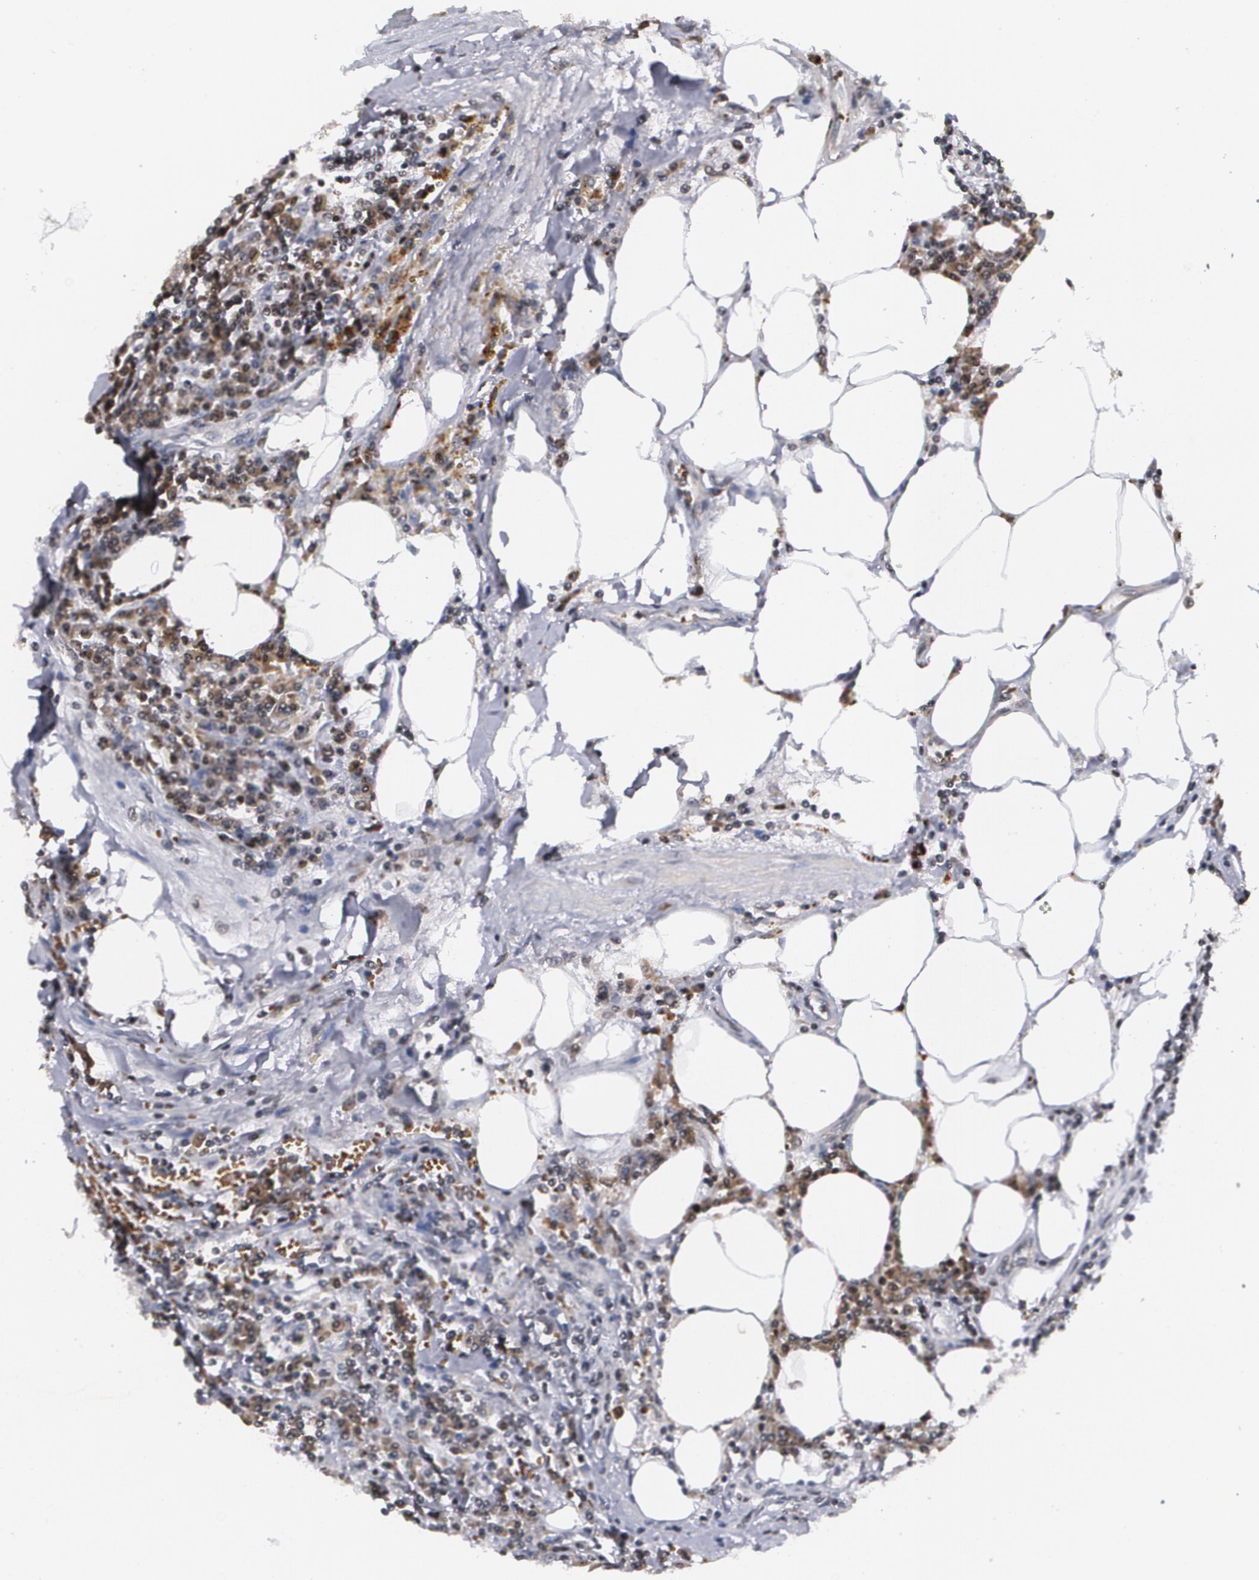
{"staining": {"intensity": "moderate", "quantity": "25%-75%", "location": "cytoplasmic/membranous"}, "tissue": "renal cancer", "cell_type": "Tumor cells", "image_type": "cancer", "snomed": [{"axis": "morphology", "description": "Normal tissue, NOS"}, {"axis": "morphology", "description": "Adenocarcinoma, NOS"}, {"axis": "topography", "description": "Kidney"}], "caption": "An image of renal adenocarcinoma stained for a protein shows moderate cytoplasmic/membranous brown staining in tumor cells.", "gene": "MVP", "patient": {"sex": "male", "age": 71}}